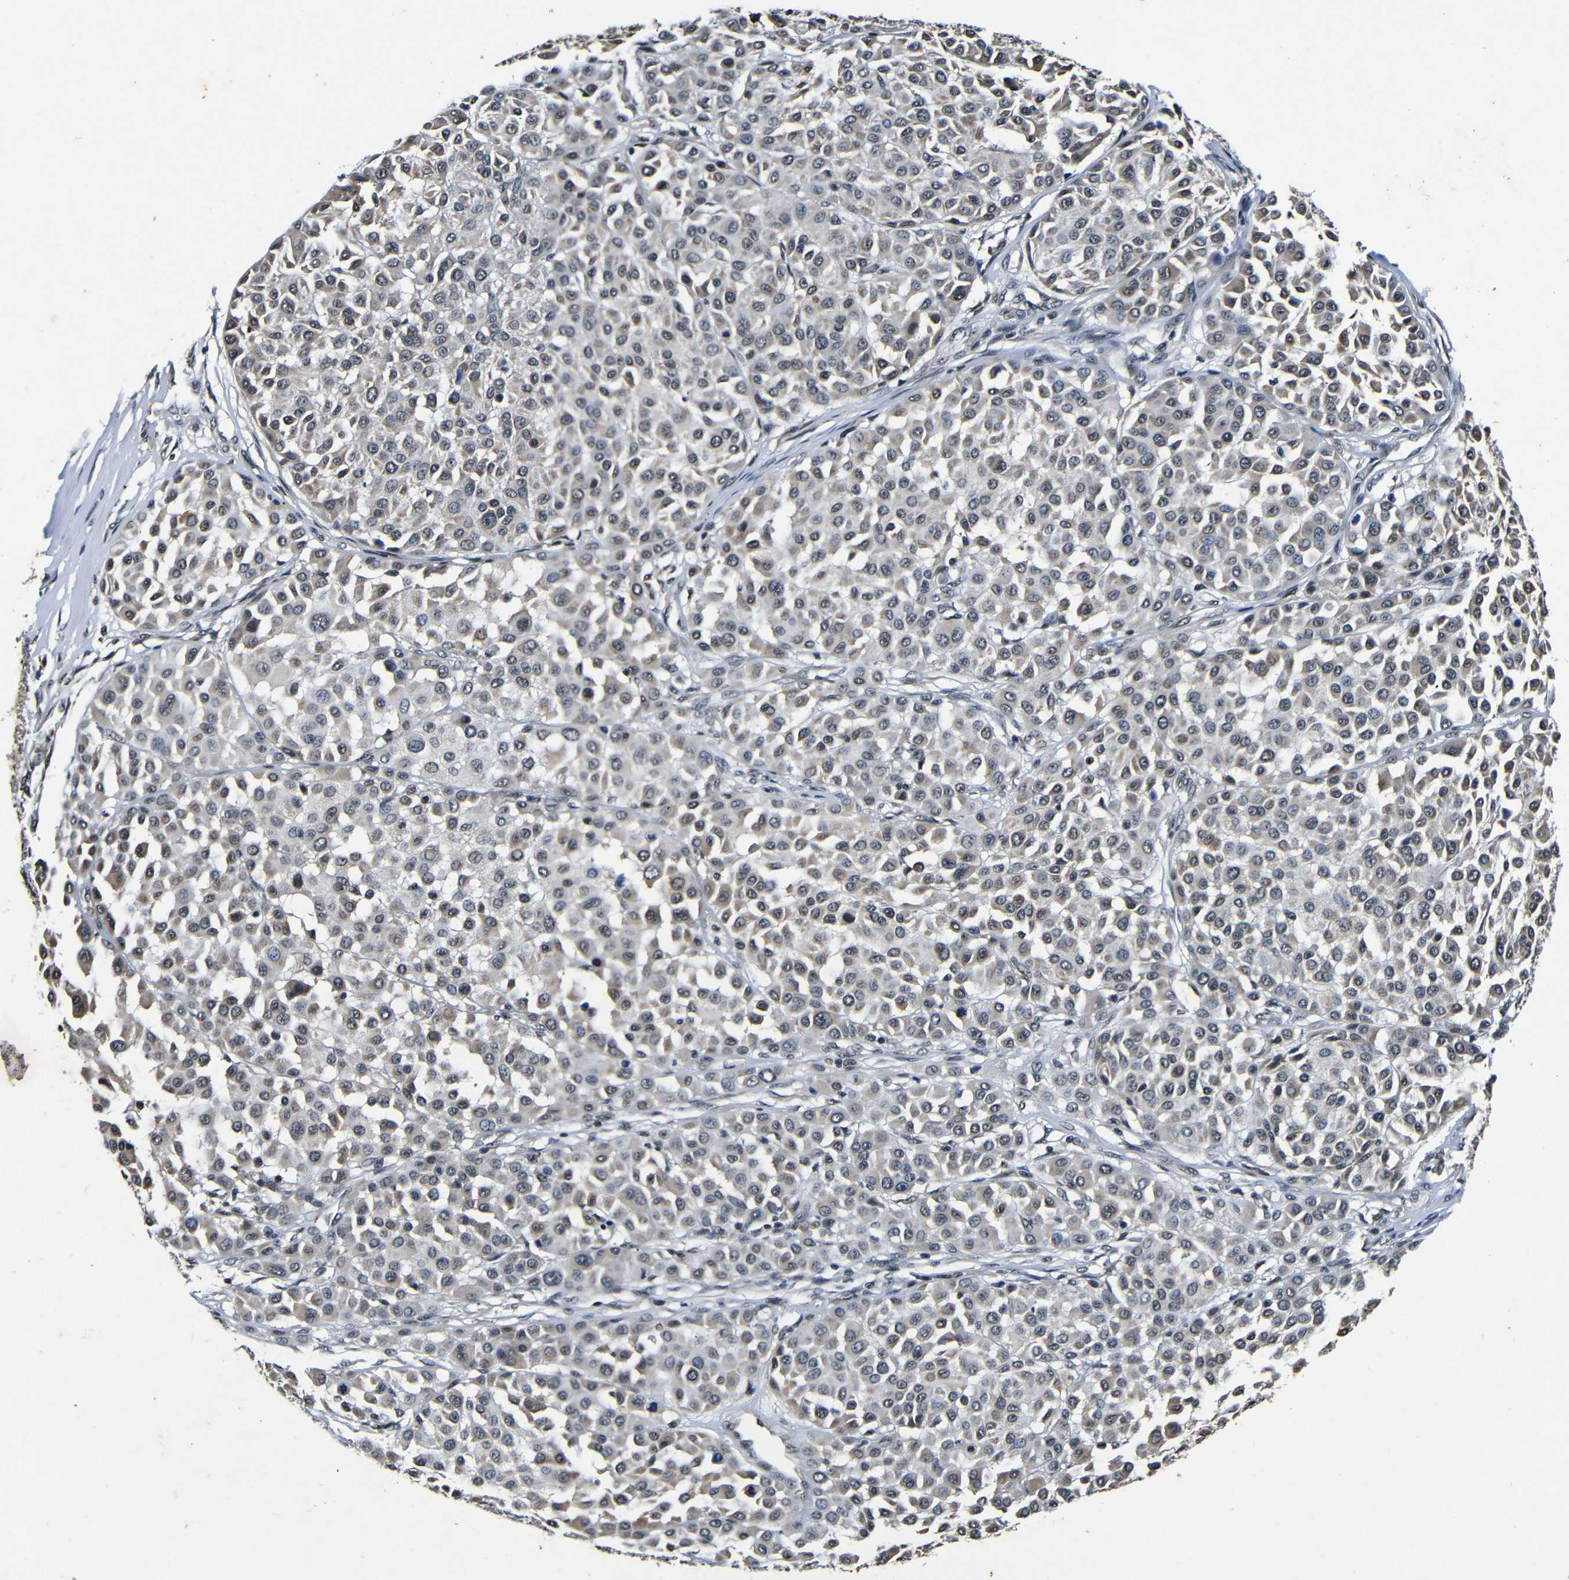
{"staining": {"intensity": "weak", "quantity": ">75%", "location": "cytoplasmic/membranous,nuclear"}, "tissue": "melanoma", "cell_type": "Tumor cells", "image_type": "cancer", "snomed": [{"axis": "morphology", "description": "Malignant melanoma, Metastatic site"}, {"axis": "topography", "description": "Soft tissue"}], "caption": "Immunohistochemical staining of human malignant melanoma (metastatic site) displays low levels of weak cytoplasmic/membranous and nuclear protein positivity in about >75% of tumor cells.", "gene": "FOXD4", "patient": {"sex": "male", "age": 41}}